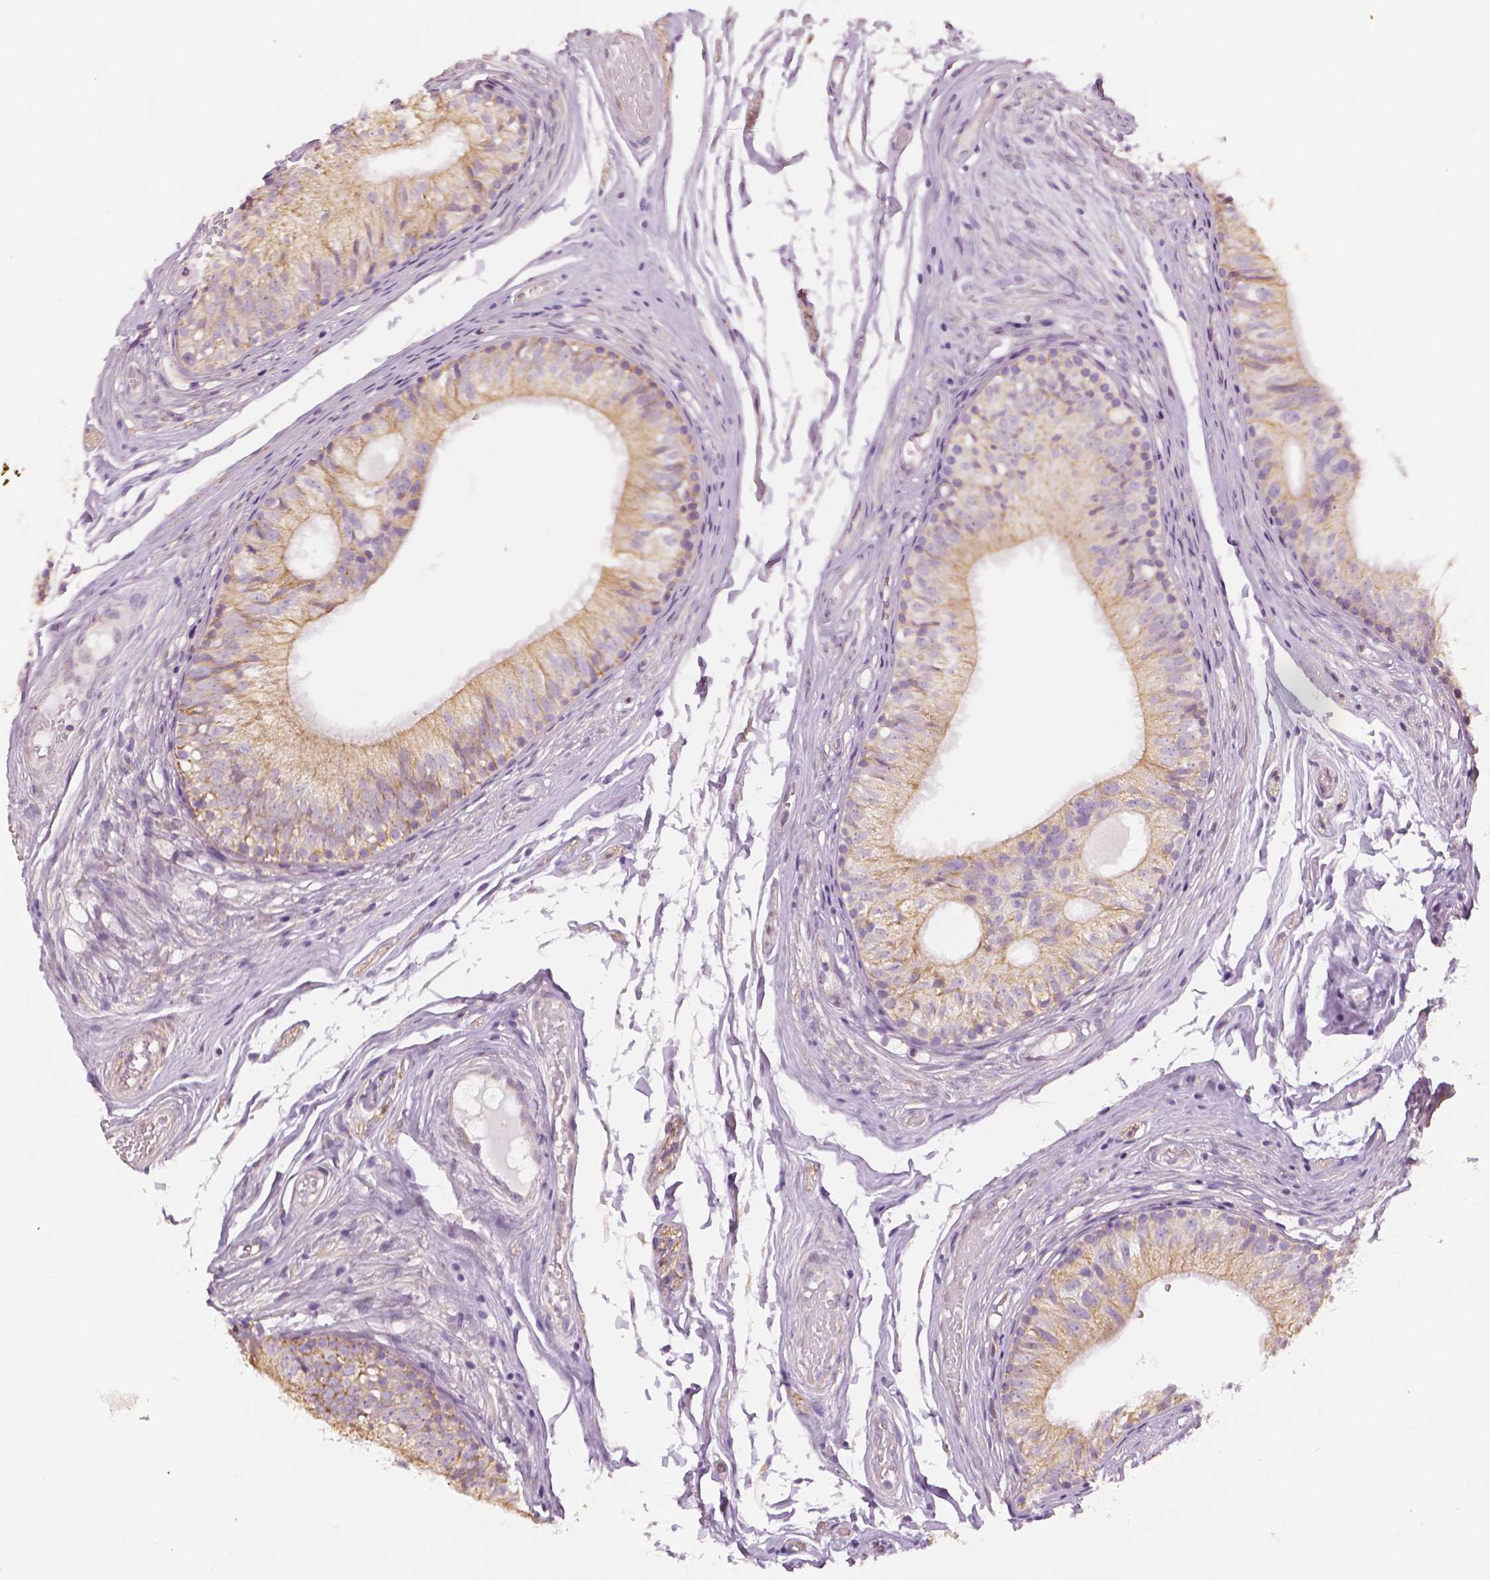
{"staining": {"intensity": "weak", "quantity": ">75%", "location": "cytoplasmic/membranous"}, "tissue": "epididymis", "cell_type": "Glandular cells", "image_type": "normal", "snomed": [{"axis": "morphology", "description": "Normal tissue, NOS"}, {"axis": "topography", "description": "Epididymis"}], "caption": "Weak cytoplasmic/membranous staining is present in about >75% of glandular cells in unremarkable epididymis. (IHC, brightfield microscopy, high magnification).", "gene": "SLC24A1", "patient": {"sex": "male", "age": 29}}